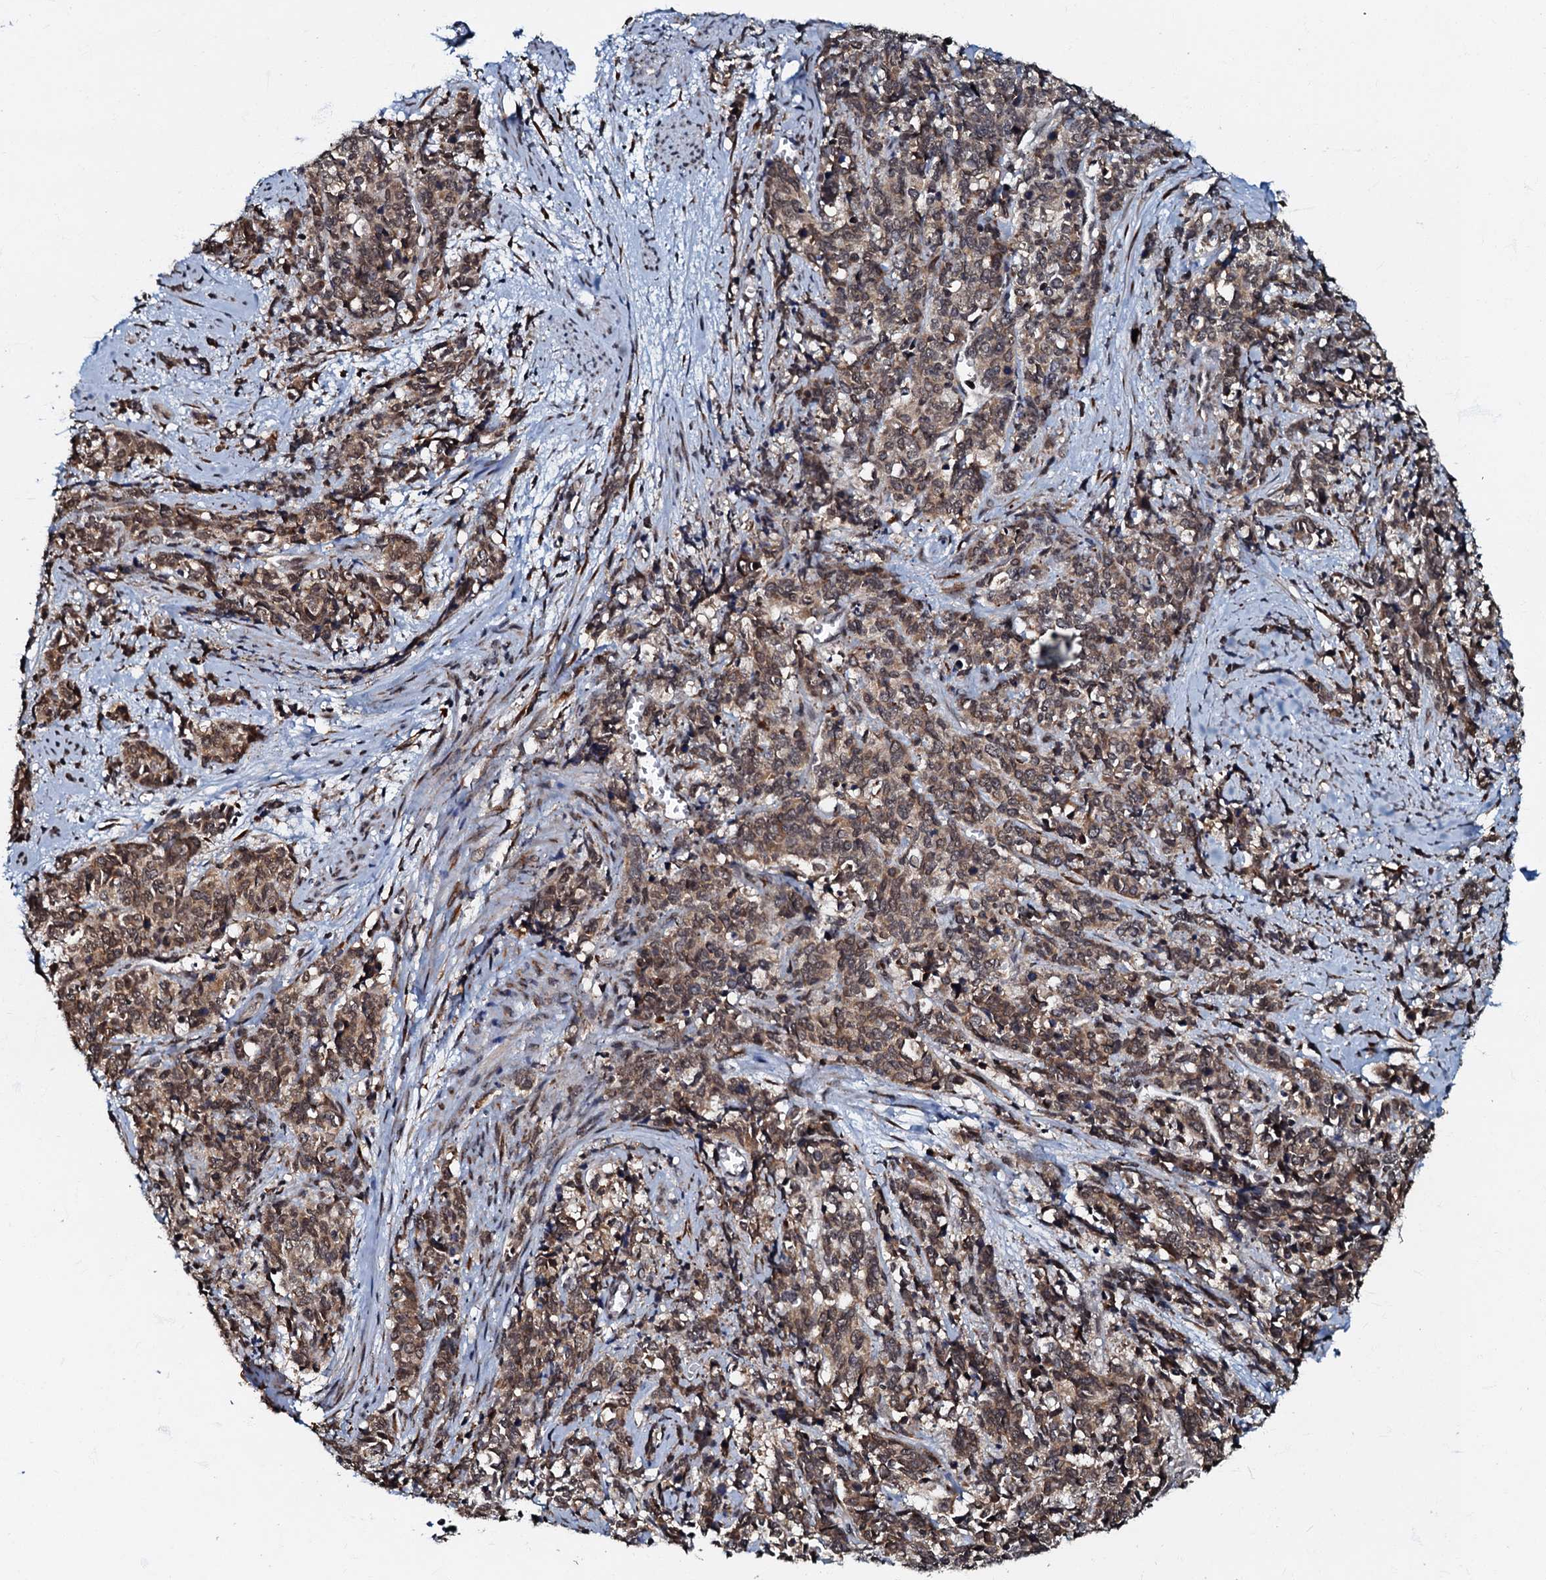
{"staining": {"intensity": "moderate", "quantity": ">75%", "location": "cytoplasmic/membranous,nuclear"}, "tissue": "cervical cancer", "cell_type": "Tumor cells", "image_type": "cancer", "snomed": [{"axis": "morphology", "description": "Squamous cell carcinoma, NOS"}, {"axis": "topography", "description": "Cervix"}], "caption": "Immunohistochemistry (IHC) image of neoplastic tissue: human cervical squamous cell carcinoma stained using IHC displays medium levels of moderate protein expression localized specifically in the cytoplasmic/membranous and nuclear of tumor cells, appearing as a cytoplasmic/membranous and nuclear brown color.", "gene": "C18orf32", "patient": {"sex": "female", "age": 60}}